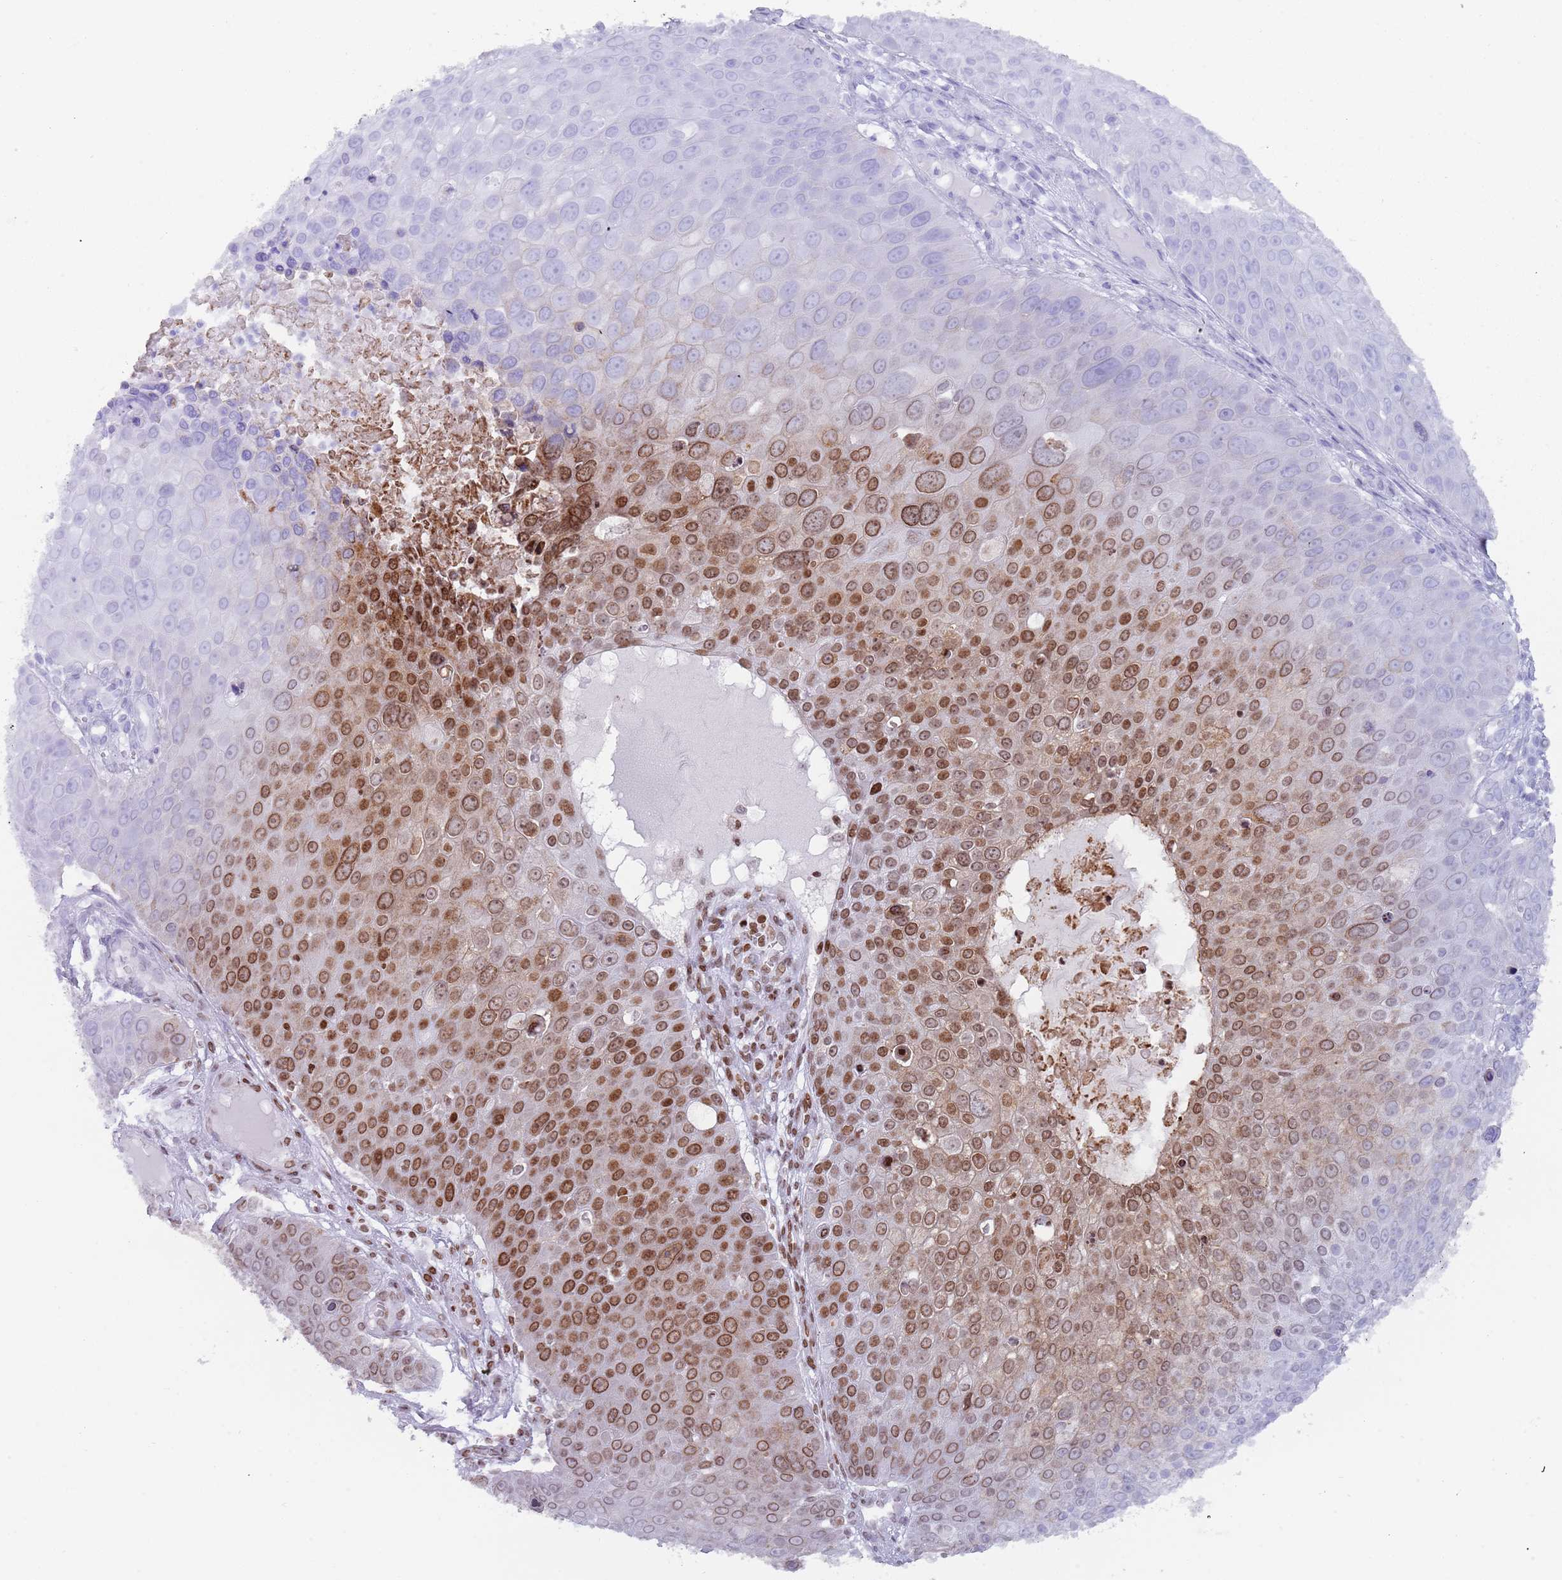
{"staining": {"intensity": "moderate", "quantity": "25%-75%", "location": "nuclear"}, "tissue": "skin cancer", "cell_type": "Tumor cells", "image_type": "cancer", "snomed": [{"axis": "morphology", "description": "Squamous cell carcinoma, NOS"}, {"axis": "topography", "description": "Skin"}], "caption": "Immunohistochemical staining of skin cancer demonstrates moderate nuclear protein expression in approximately 25%-75% of tumor cells. (IHC, brightfield microscopy, high magnification).", "gene": "HDAC8", "patient": {"sex": "male", "age": 71}}